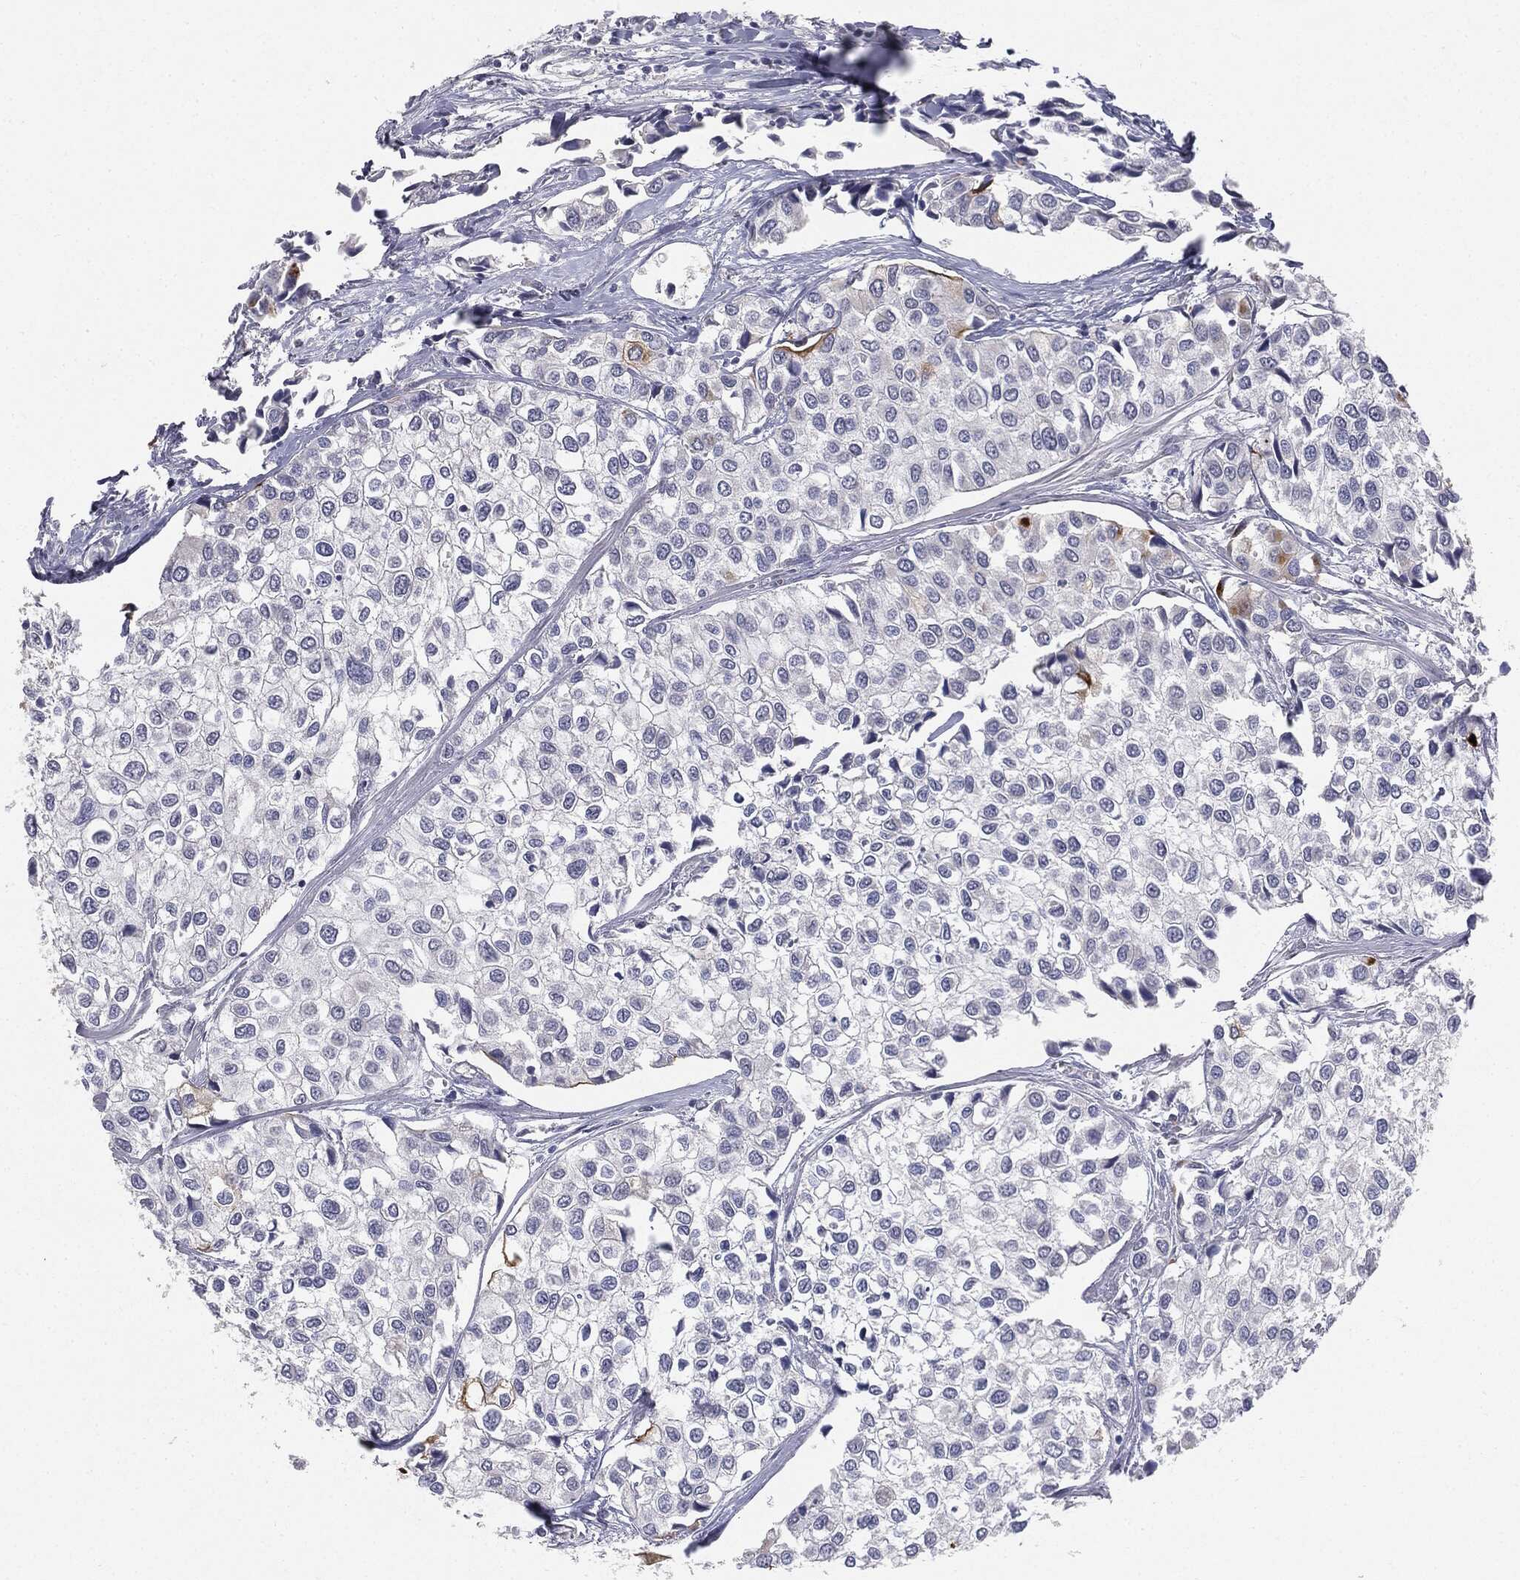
{"staining": {"intensity": "negative", "quantity": "none", "location": "none"}, "tissue": "urothelial cancer", "cell_type": "Tumor cells", "image_type": "cancer", "snomed": [{"axis": "morphology", "description": "Urothelial carcinoma, High grade"}, {"axis": "topography", "description": "Urinary bladder"}], "caption": "DAB immunohistochemical staining of urothelial cancer reveals no significant positivity in tumor cells.", "gene": "MUC1", "patient": {"sex": "male", "age": 73}}